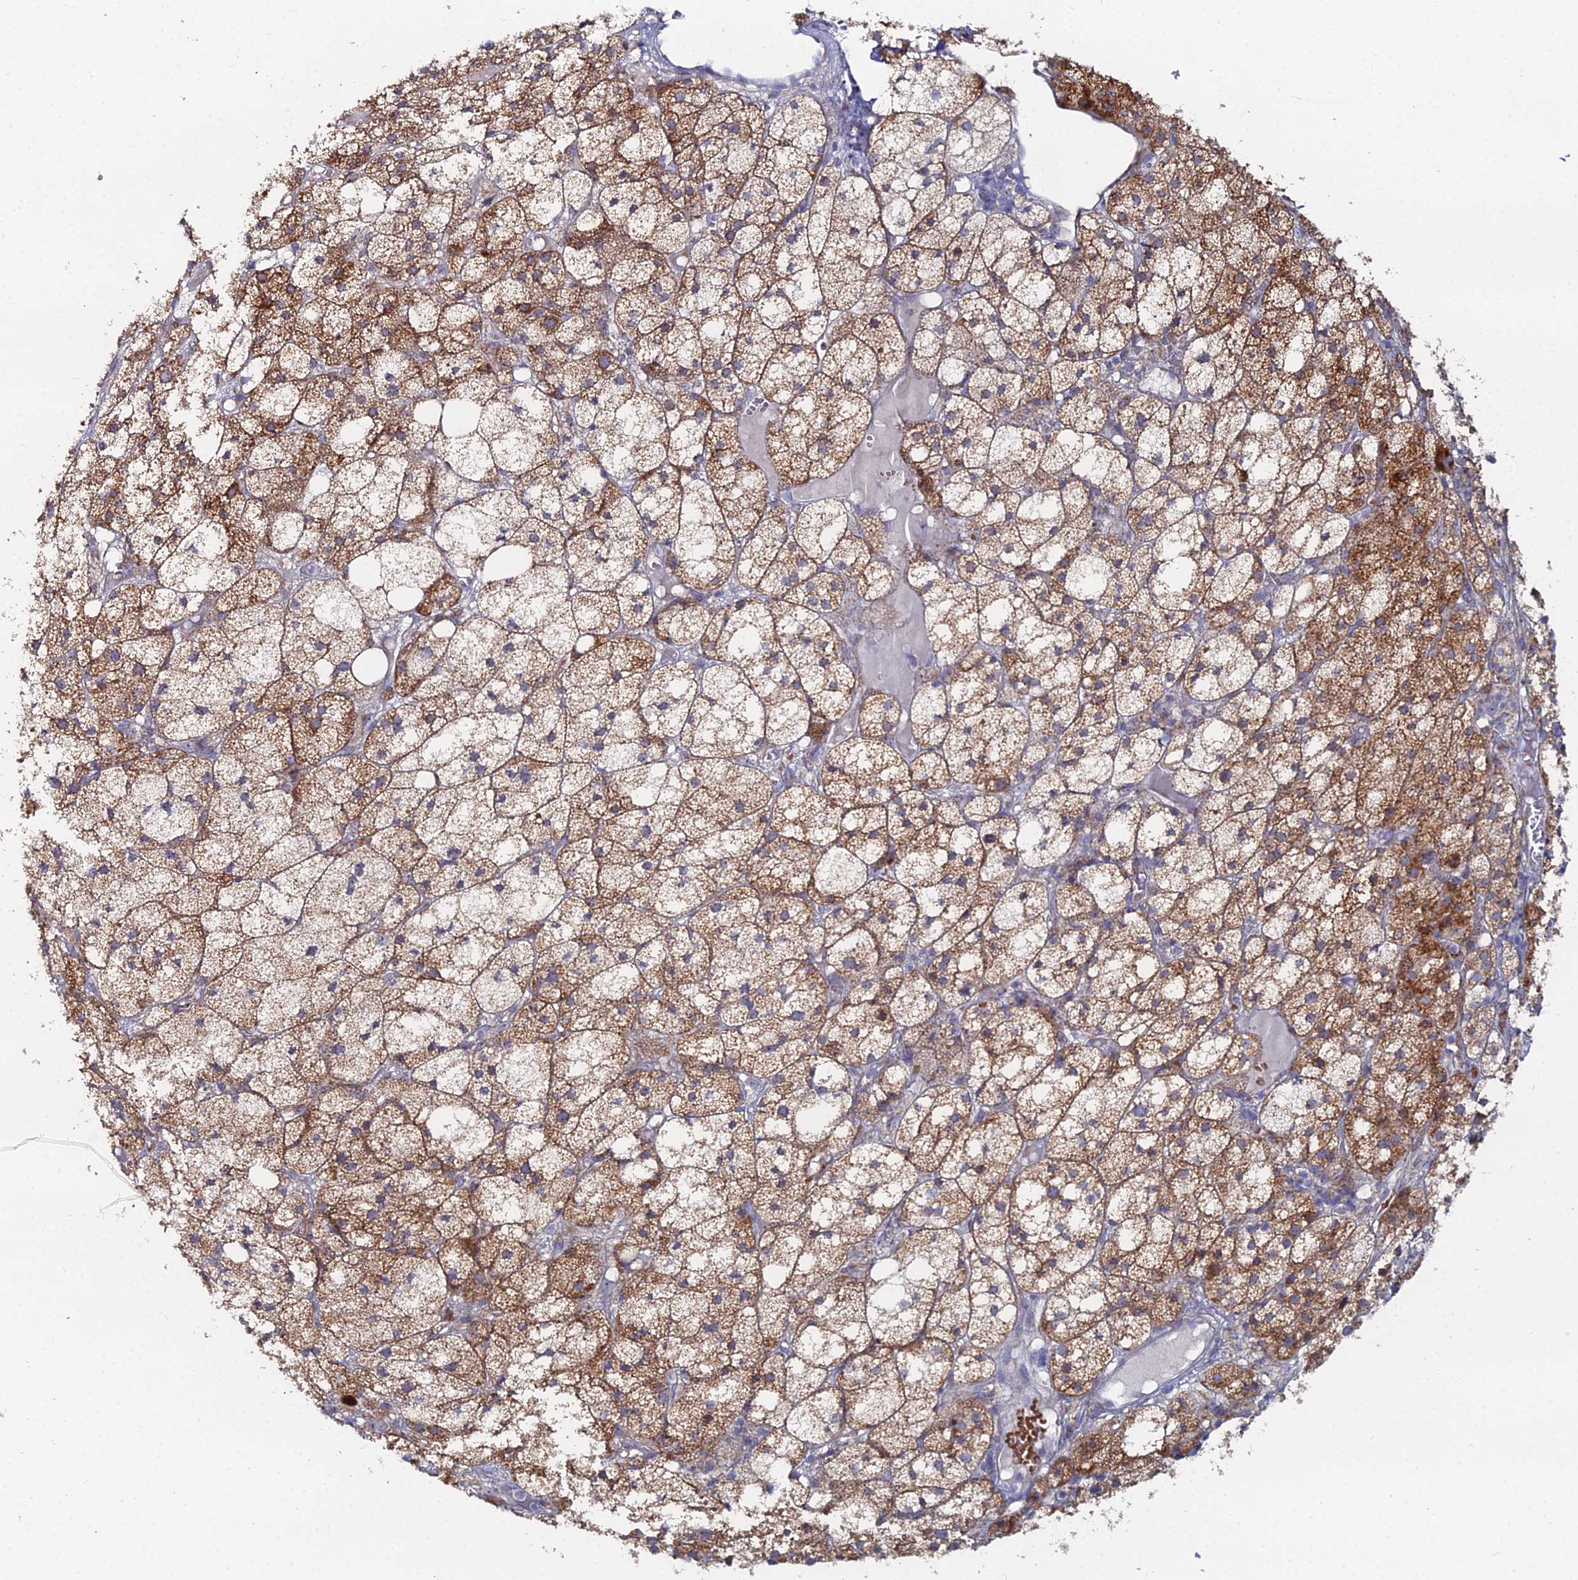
{"staining": {"intensity": "moderate", "quantity": ">75%", "location": "cytoplasmic/membranous"}, "tissue": "adrenal gland", "cell_type": "Glandular cells", "image_type": "normal", "snomed": [{"axis": "morphology", "description": "Normal tissue, NOS"}, {"axis": "topography", "description": "Adrenal gland"}], "caption": "Adrenal gland stained for a protein reveals moderate cytoplasmic/membranous positivity in glandular cells. (DAB IHC, brown staining for protein, blue staining for nuclei).", "gene": "MPC1", "patient": {"sex": "female", "age": 61}}